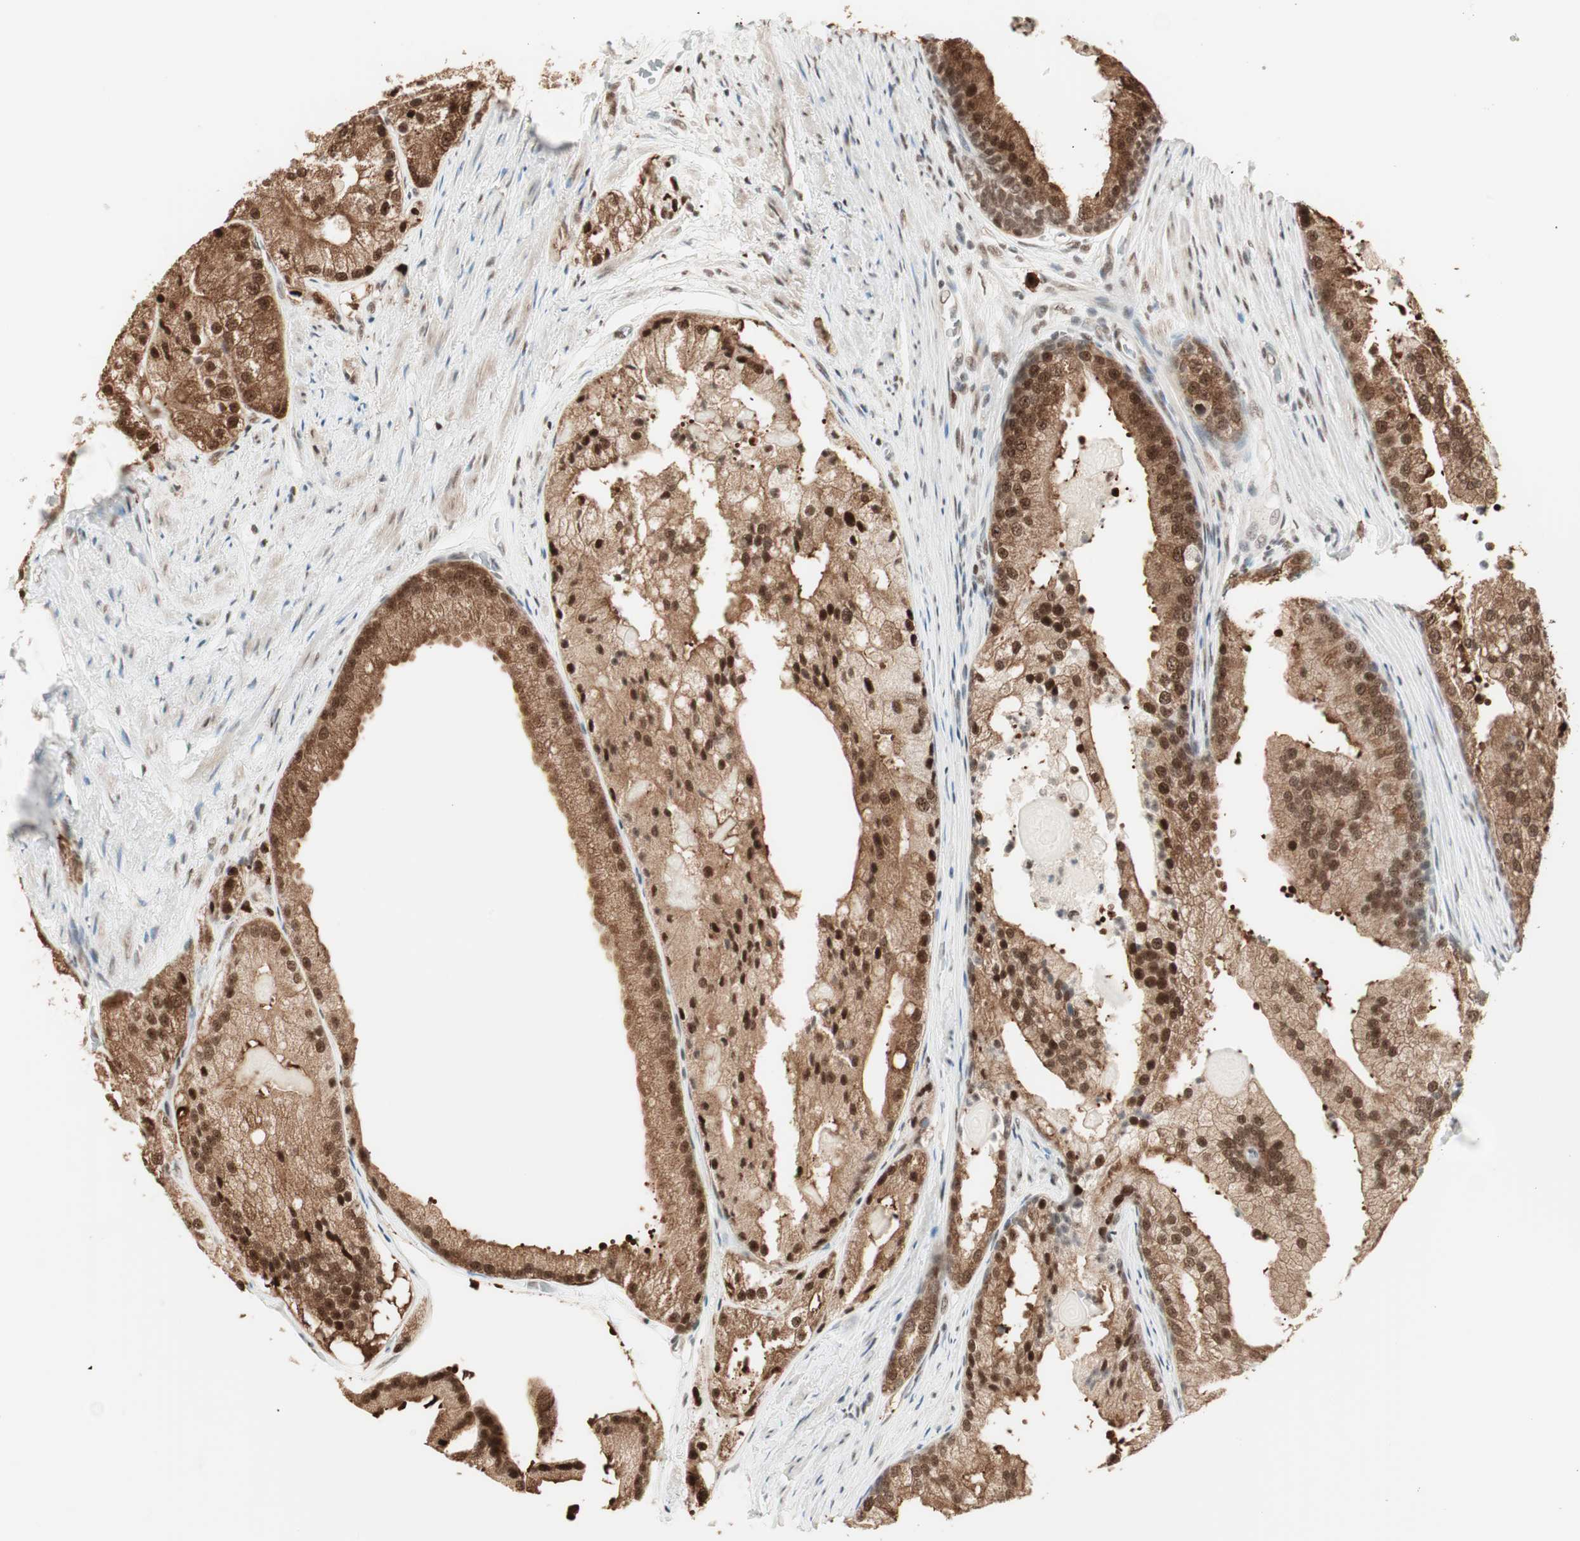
{"staining": {"intensity": "strong", "quantity": ">75%", "location": "cytoplasmic/membranous,nuclear"}, "tissue": "prostate cancer", "cell_type": "Tumor cells", "image_type": "cancer", "snomed": [{"axis": "morphology", "description": "Adenocarcinoma, Low grade"}, {"axis": "topography", "description": "Prostate"}], "caption": "Prostate cancer stained with a brown dye exhibits strong cytoplasmic/membranous and nuclear positive expression in approximately >75% of tumor cells.", "gene": "SMARCE1", "patient": {"sex": "male", "age": 69}}